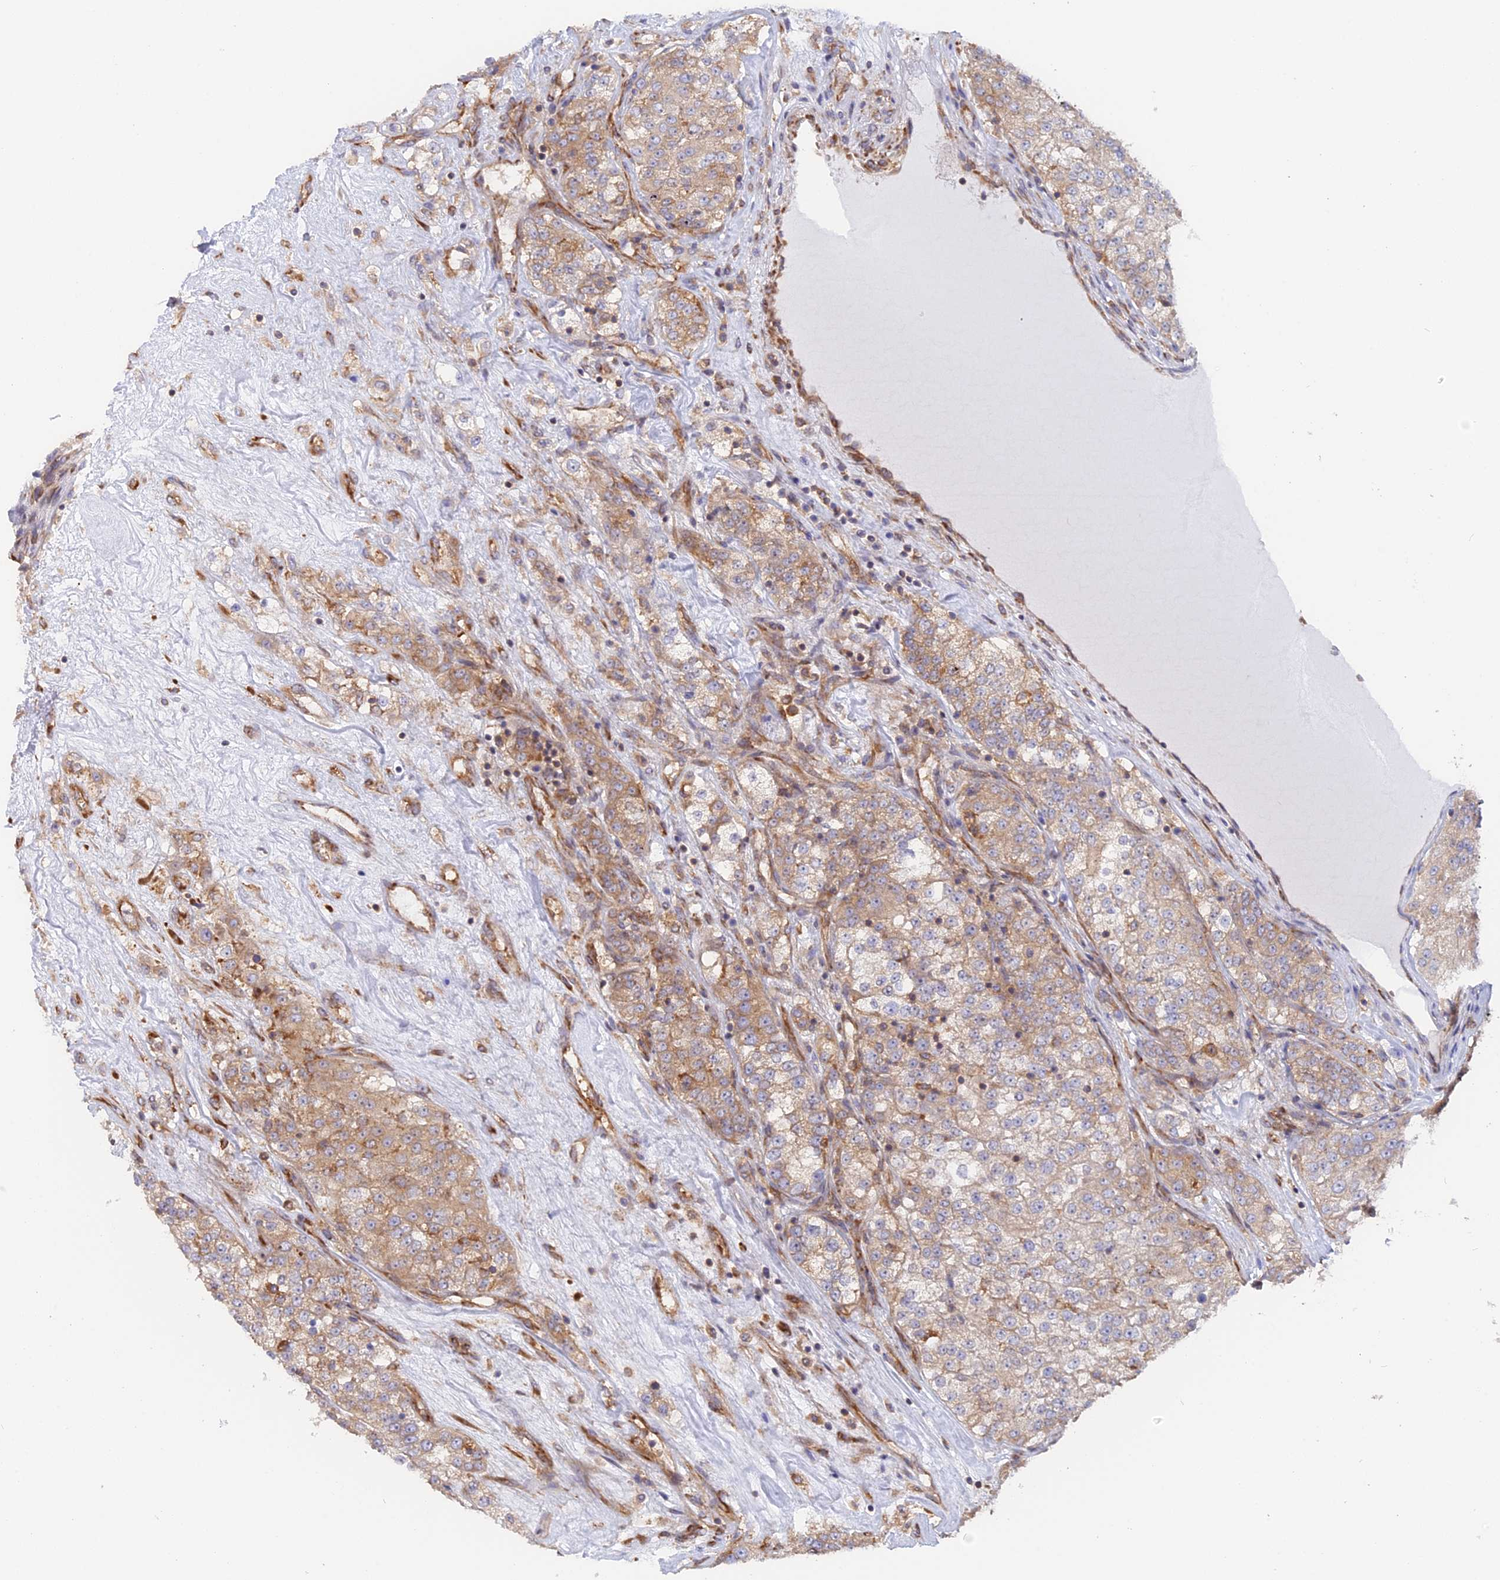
{"staining": {"intensity": "moderate", "quantity": "<25%", "location": "cytoplasmic/membranous"}, "tissue": "renal cancer", "cell_type": "Tumor cells", "image_type": "cancer", "snomed": [{"axis": "morphology", "description": "Adenocarcinoma, NOS"}, {"axis": "topography", "description": "Kidney"}], "caption": "An IHC histopathology image of neoplastic tissue is shown. Protein staining in brown labels moderate cytoplasmic/membranous positivity in renal adenocarcinoma within tumor cells. Immunohistochemistry (ihc) stains the protein in brown and the nuclei are stained blue.", "gene": "GMIP", "patient": {"sex": "female", "age": 63}}